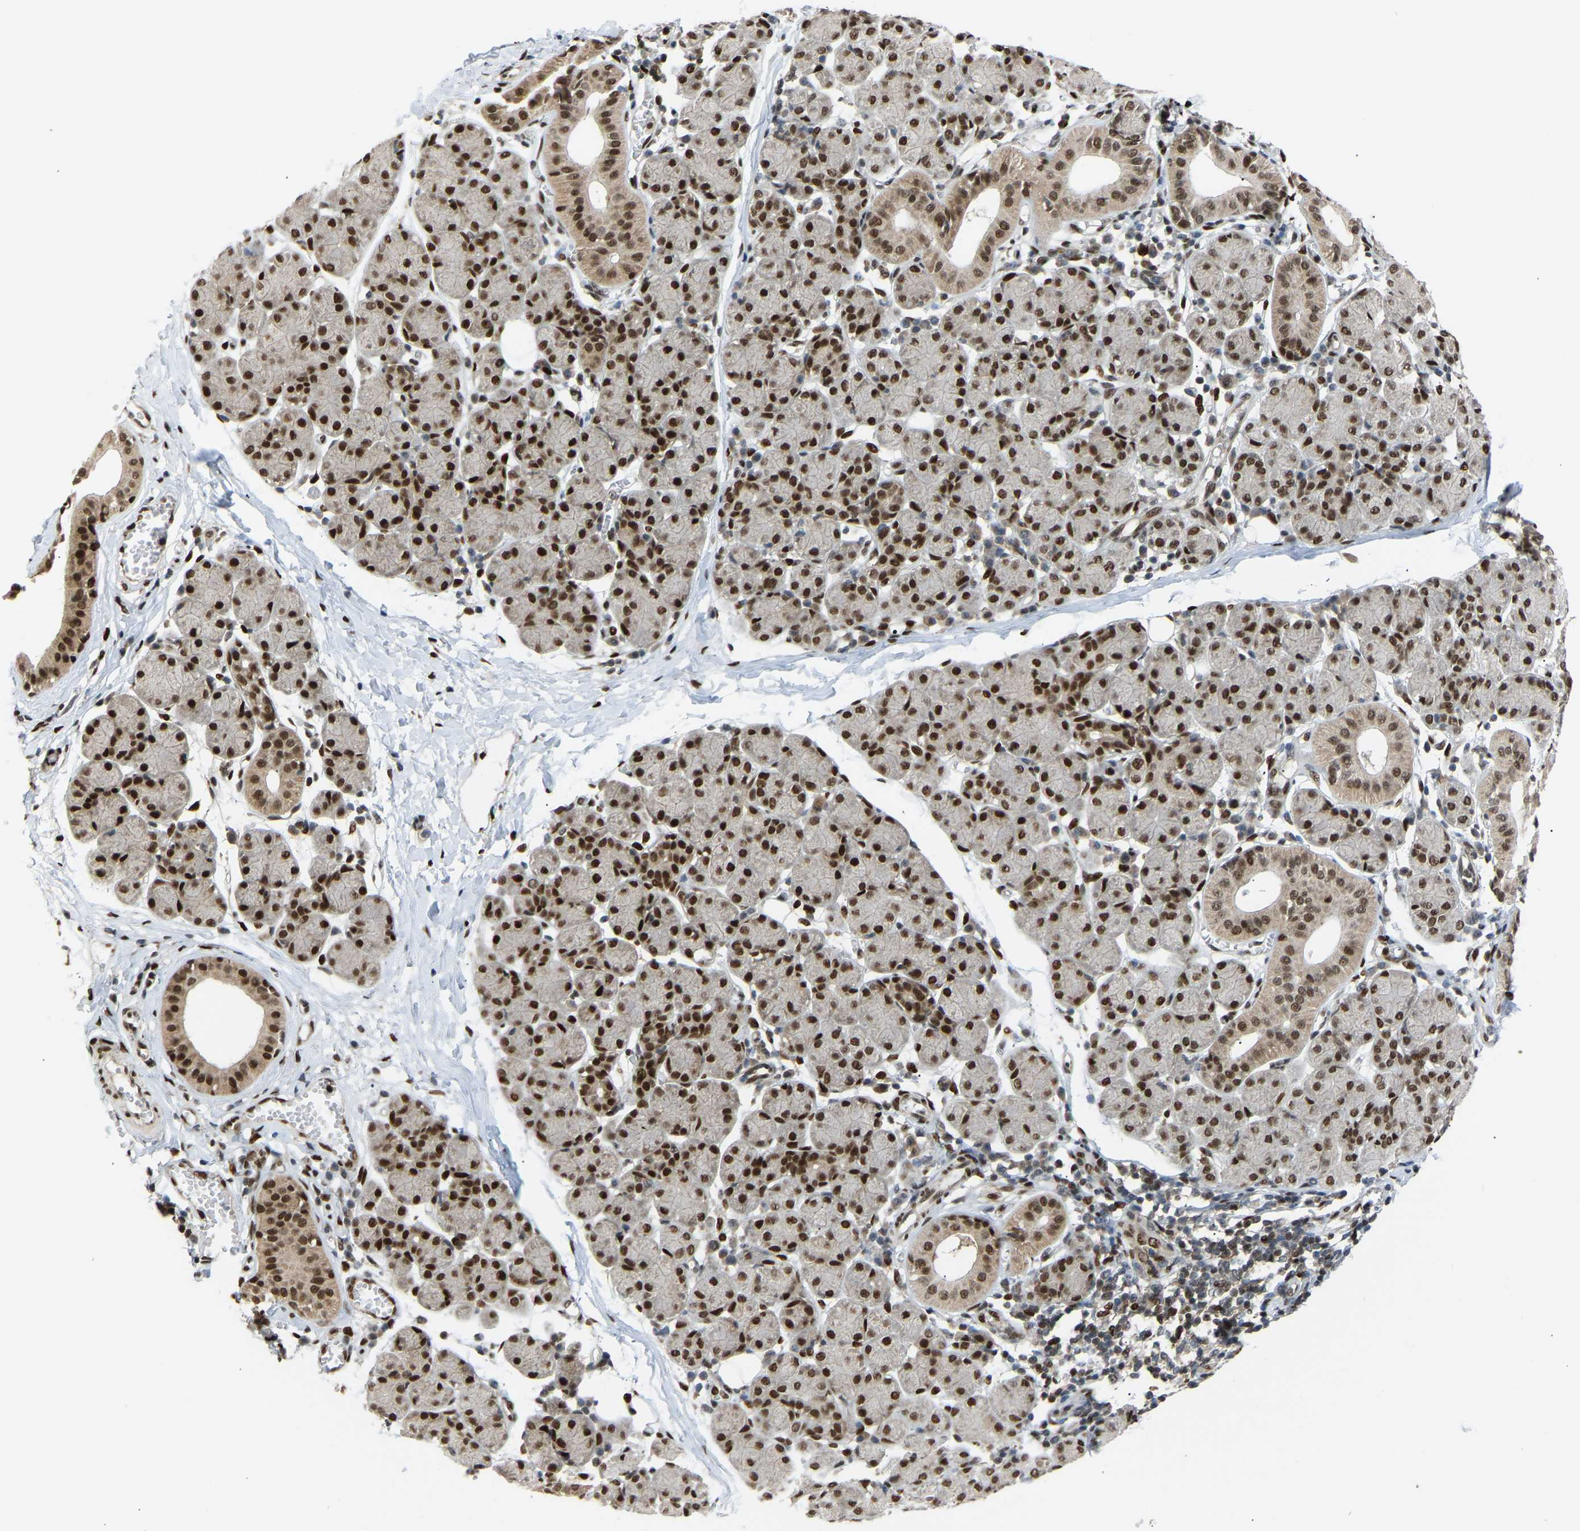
{"staining": {"intensity": "strong", "quantity": ">75%", "location": "nuclear"}, "tissue": "salivary gland", "cell_type": "Glandular cells", "image_type": "normal", "snomed": [{"axis": "morphology", "description": "Normal tissue, NOS"}, {"axis": "morphology", "description": "Inflammation, NOS"}, {"axis": "topography", "description": "Lymph node"}, {"axis": "topography", "description": "Salivary gland"}], "caption": "Immunohistochemical staining of unremarkable human salivary gland displays >75% levels of strong nuclear protein expression in about >75% of glandular cells.", "gene": "SSBP2", "patient": {"sex": "male", "age": 3}}